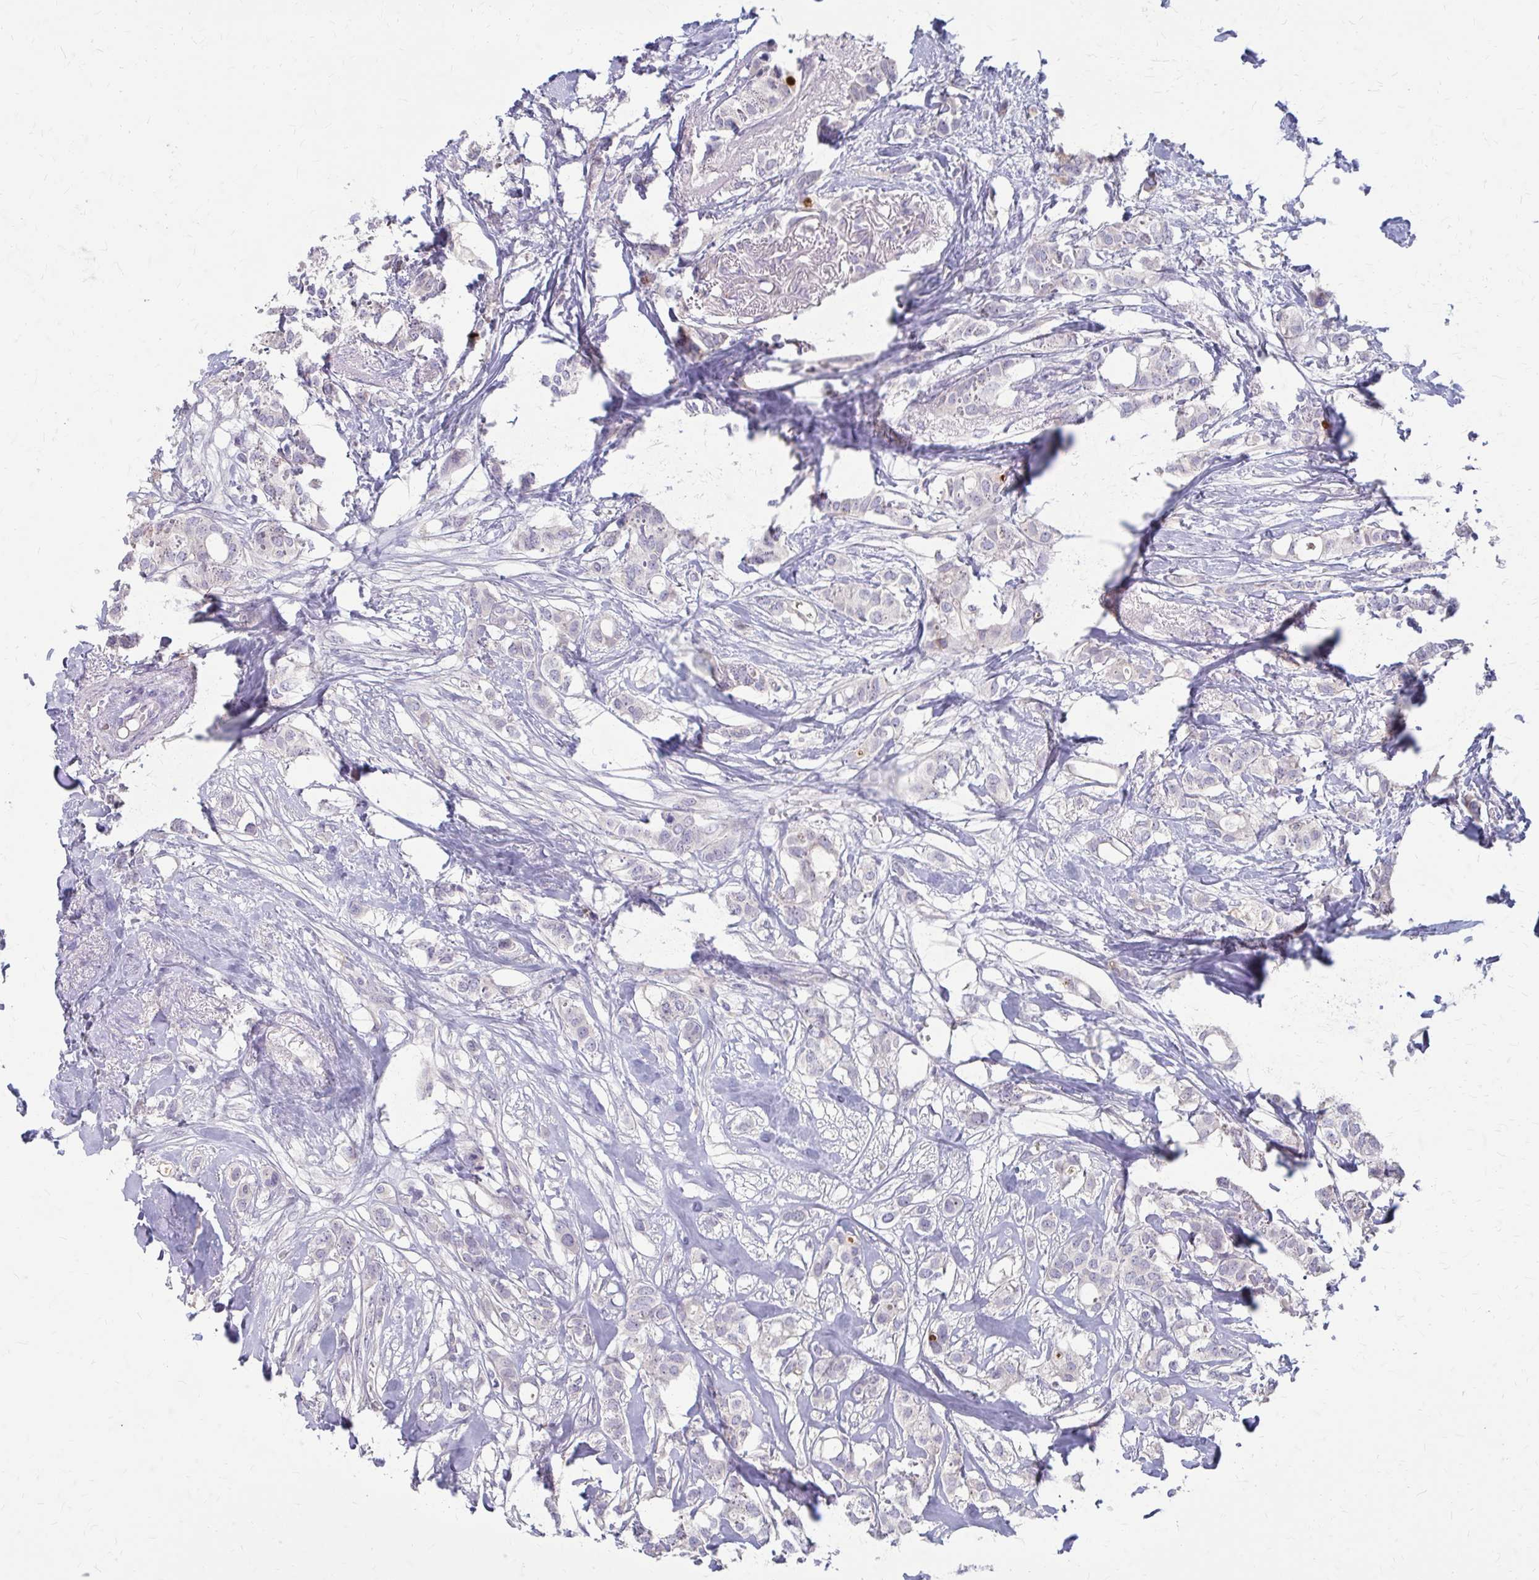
{"staining": {"intensity": "negative", "quantity": "none", "location": "none"}, "tissue": "breast cancer", "cell_type": "Tumor cells", "image_type": "cancer", "snomed": [{"axis": "morphology", "description": "Duct carcinoma"}, {"axis": "topography", "description": "Breast"}], "caption": "Tumor cells are negative for brown protein staining in breast cancer (invasive ductal carcinoma).", "gene": "GLYATL2", "patient": {"sex": "female", "age": 62}}